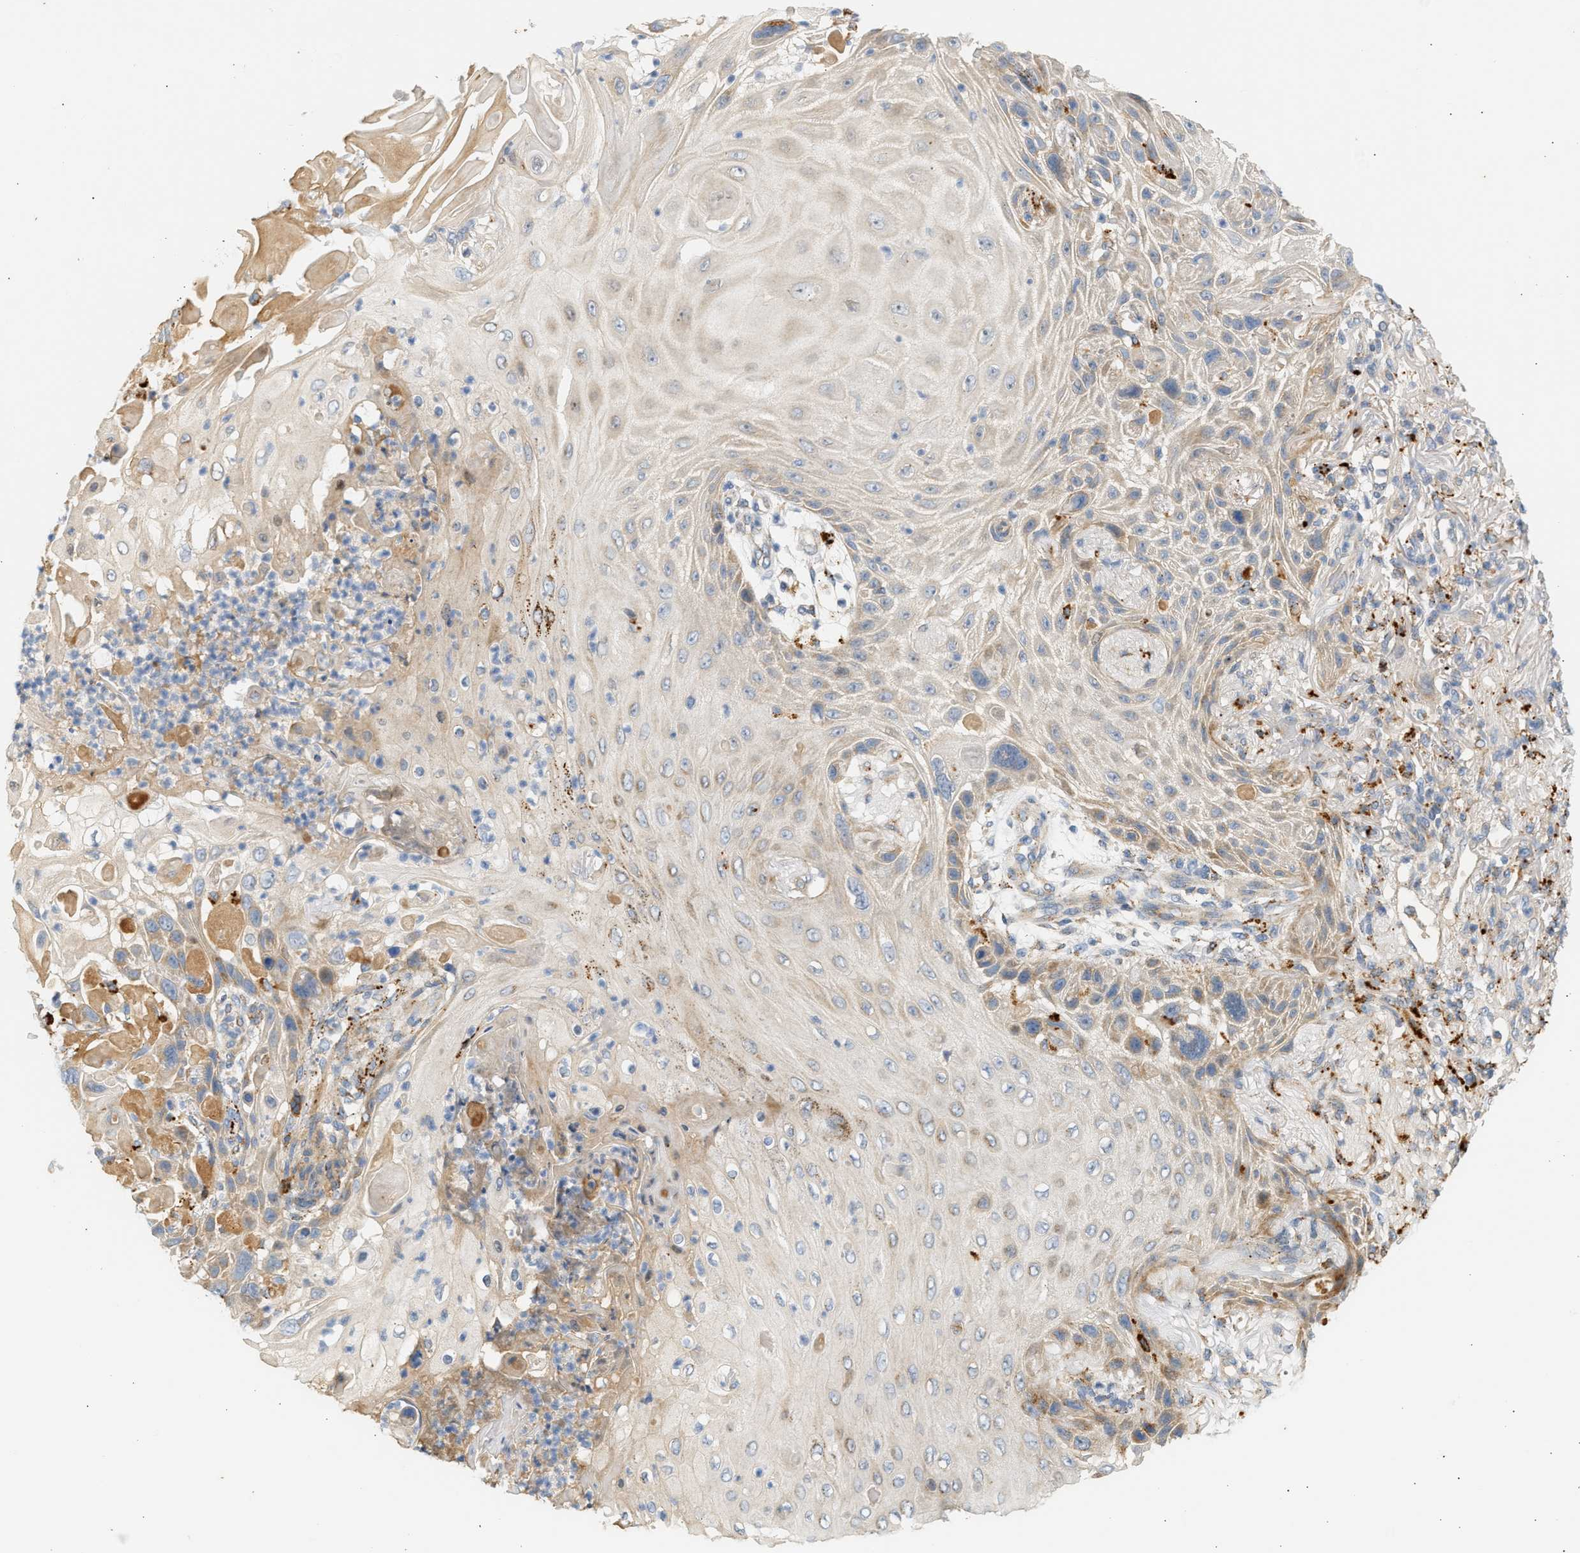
{"staining": {"intensity": "weak", "quantity": ">75%", "location": "cytoplasmic/membranous"}, "tissue": "skin cancer", "cell_type": "Tumor cells", "image_type": "cancer", "snomed": [{"axis": "morphology", "description": "Squamous cell carcinoma, NOS"}, {"axis": "topography", "description": "Skin"}], "caption": "Squamous cell carcinoma (skin) stained with IHC shows weak cytoplasmic/membranous positivity in approximately >75% of tumor cells.", "gene": "ENTHD1", "patient": {"sex": "female", "age": 77}}